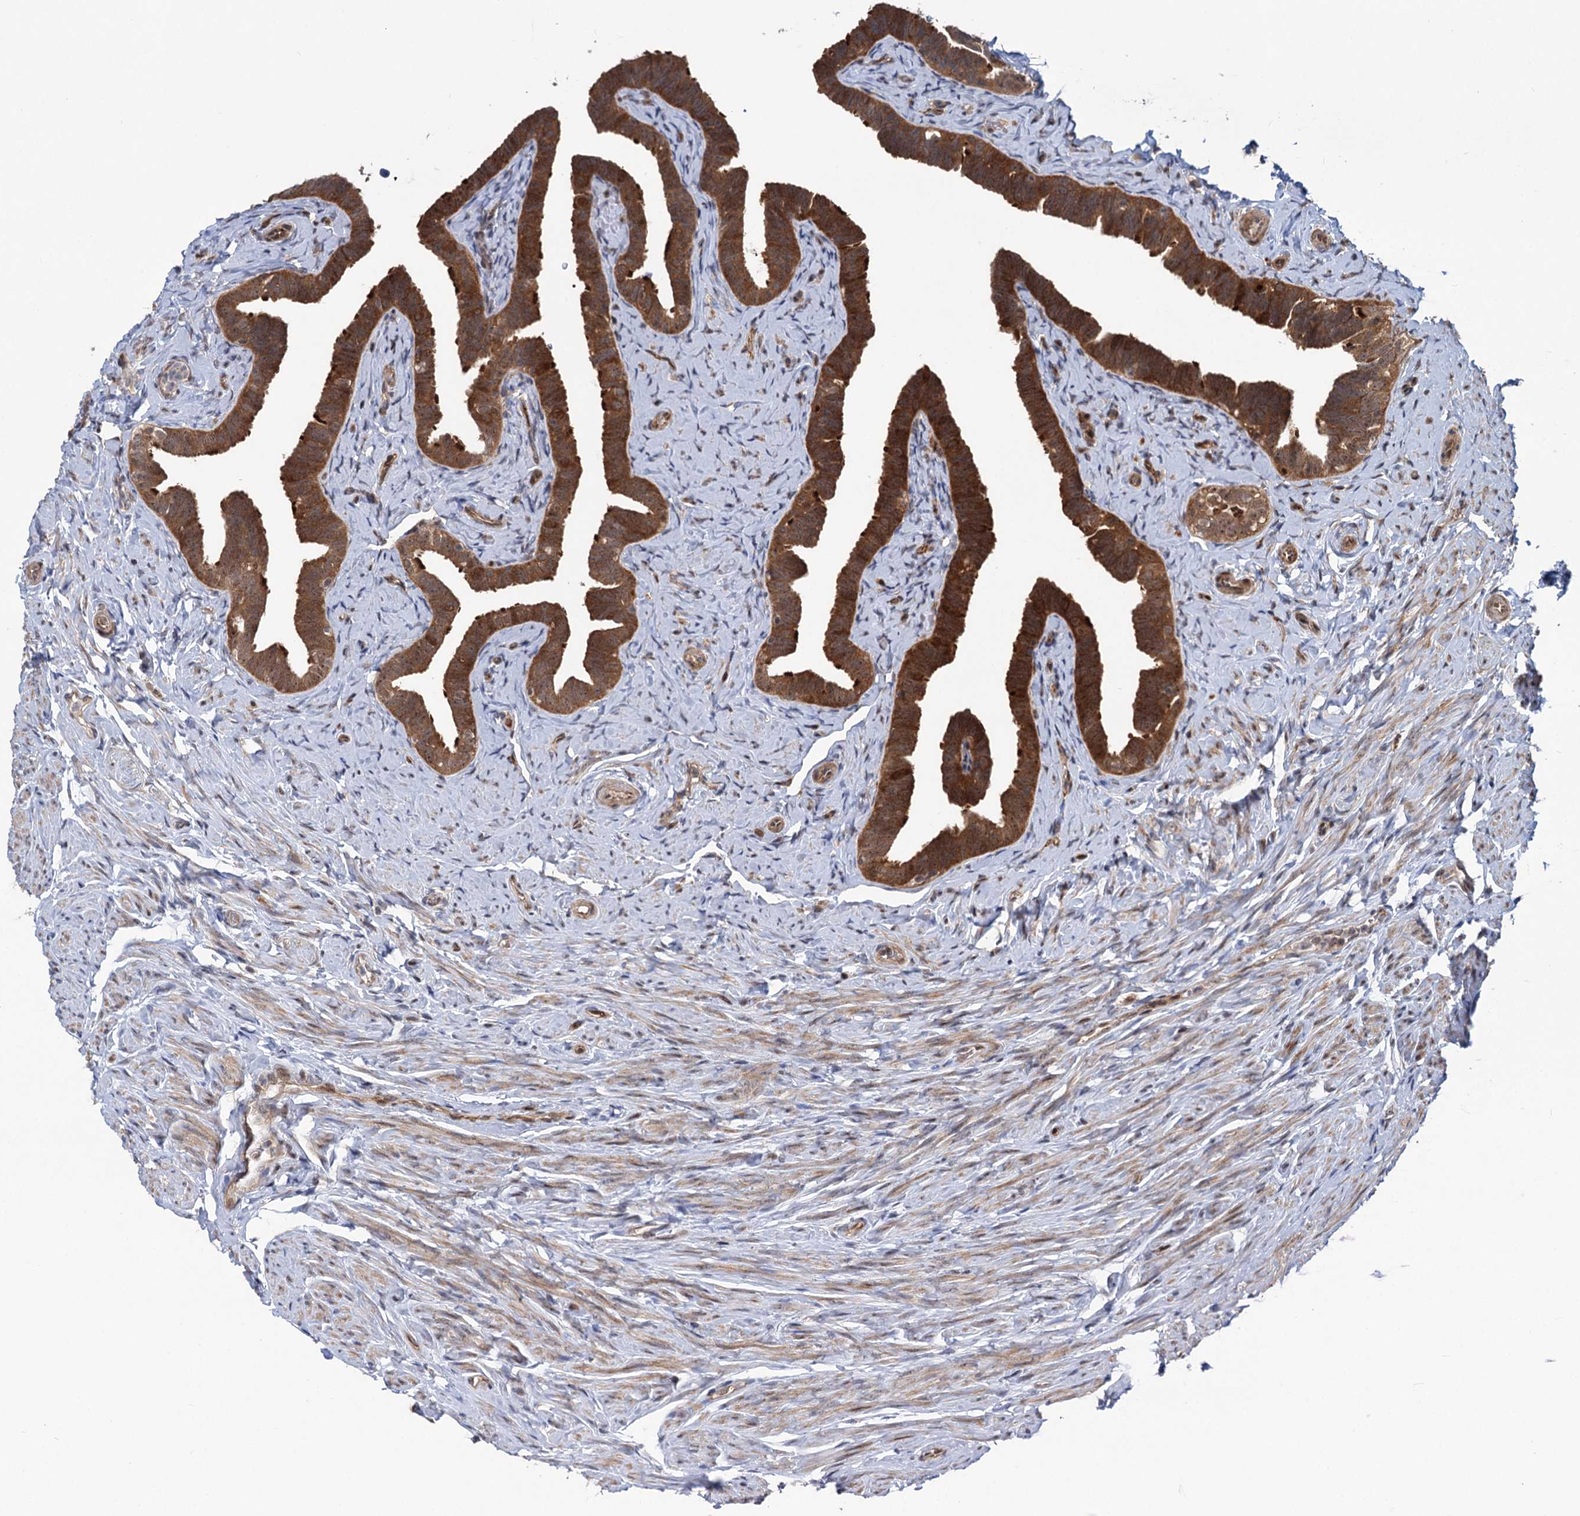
{"staining": {"intensity": "strong", "quantity": ">75%", "location": "cytoplasmic/membranous,nuclear"}, "tissue": "fallopian tube", "cell_type": "Glandular cells", "image_type": "normal", "snomed": [{"axis": "morphology", "description": "Normal tissue, NOS"}, {"axis": "topography", "description": "Fallopian tube"}], "caption": "Immunohistochemical staining of unremarkable human fallopian tube demonstrates strong cytoplasmic/membranous,nuclear protein staining in about >75% of glandular cells.", "gene": "GPBP1", "patient": {"sex": "female", "age": 39}}